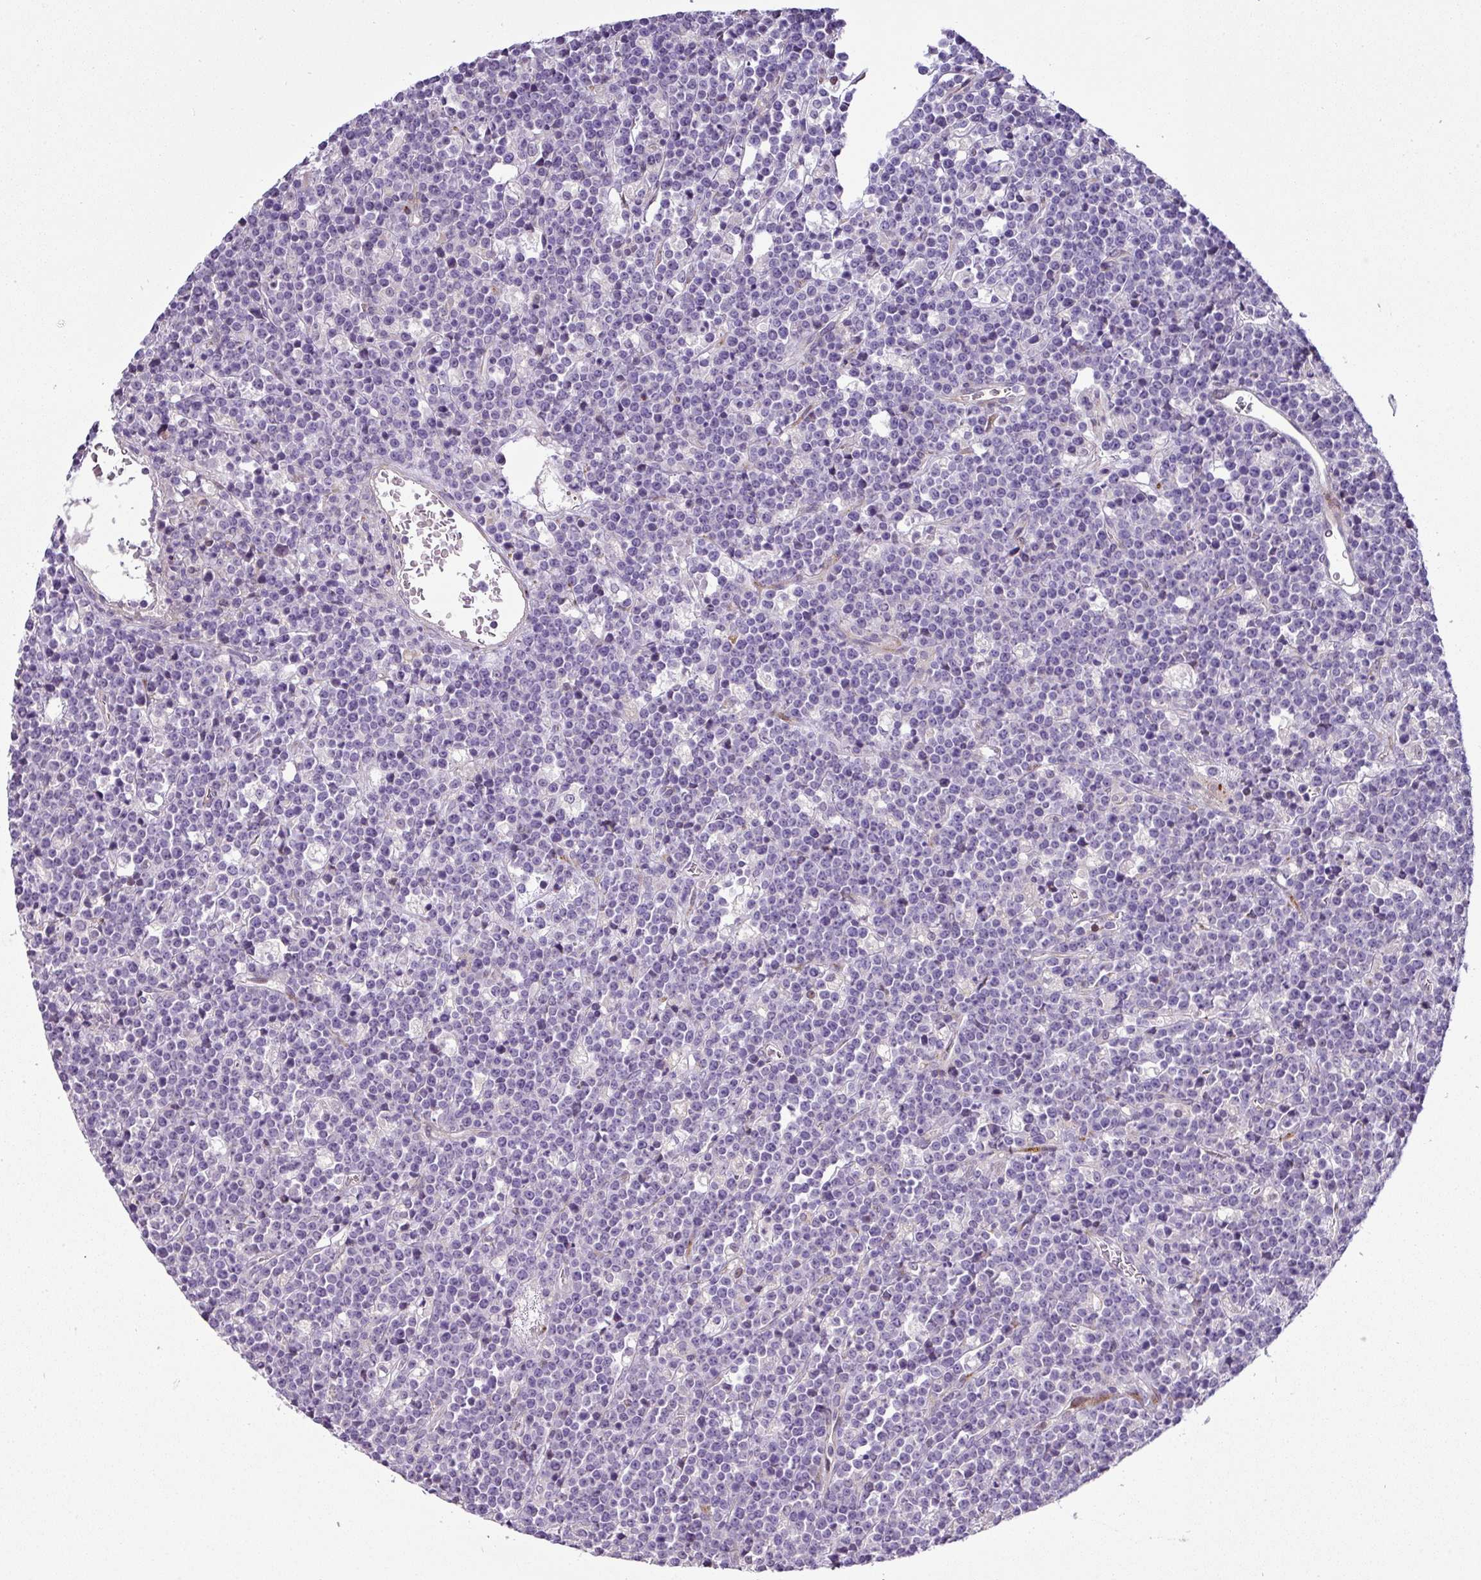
{"staining": {"intensity": "negative", "quantity": "none", "location": "none"}, "tissue": "lymphoma", "cell_type": "Tumor cells", "image_type": "cancer", "snomed": [{"axis": "morphology", "description": "Malignant lymphoma, non-Hodgkin's type, High grade"}, {"axis": "topography", "description": "Ovary"}], "caption": "This photomicrograph is of high-grade malignant lymphoma, non-Hodgkin's type stained with IHC to label a protein in brown with the nuclei are counter-stained blue. There is no expression in tumor cells. (DAB immunohistochemistry (IHC) with hematoxylin counter stain).", "gene": "ATP6V1F", "patient": {"sex": "female", "age": 56}}